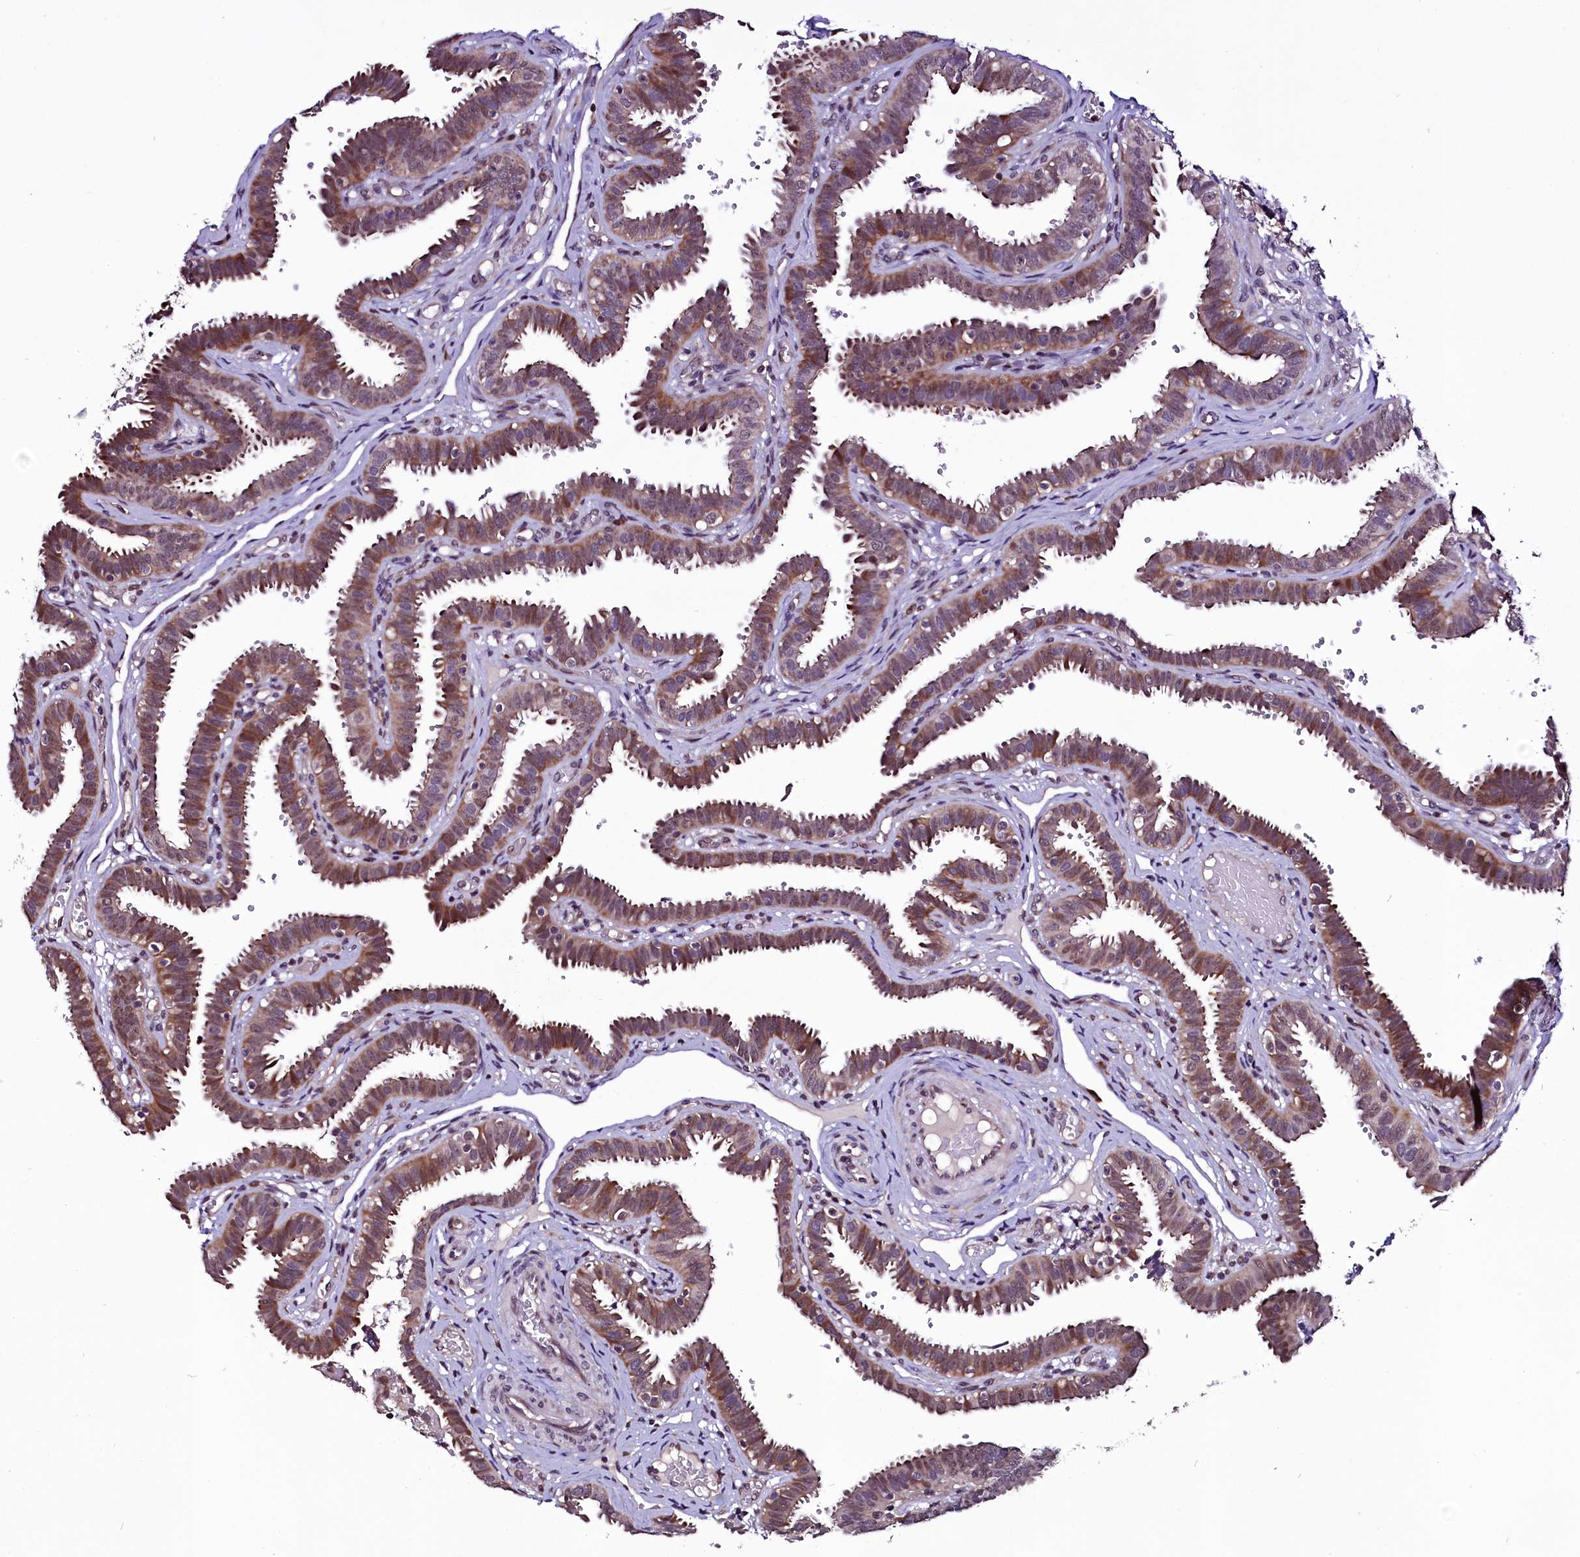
{"staining": {"intensity": "moderate", "quantity": ">75%", "location": "cytoplasmic/membranous,nuclear"}, "tissue": "fallopian tube", "cell_type": "Glandular cells", "image_type": "normal", "snomed": [{"axis": "morphology", "description": "Normal tissue, NOS"}, {"axis": "topography", "description": "Fallopian tube"}], "caption": "The image reveals staining of normal fallopian tube, revealing moderate cytoplasmic/membranous,nuclear protein staining (brown color) within glandular cells.", "gene": "RPUSD2", "patient": {"sex": "female", "age": 37}}